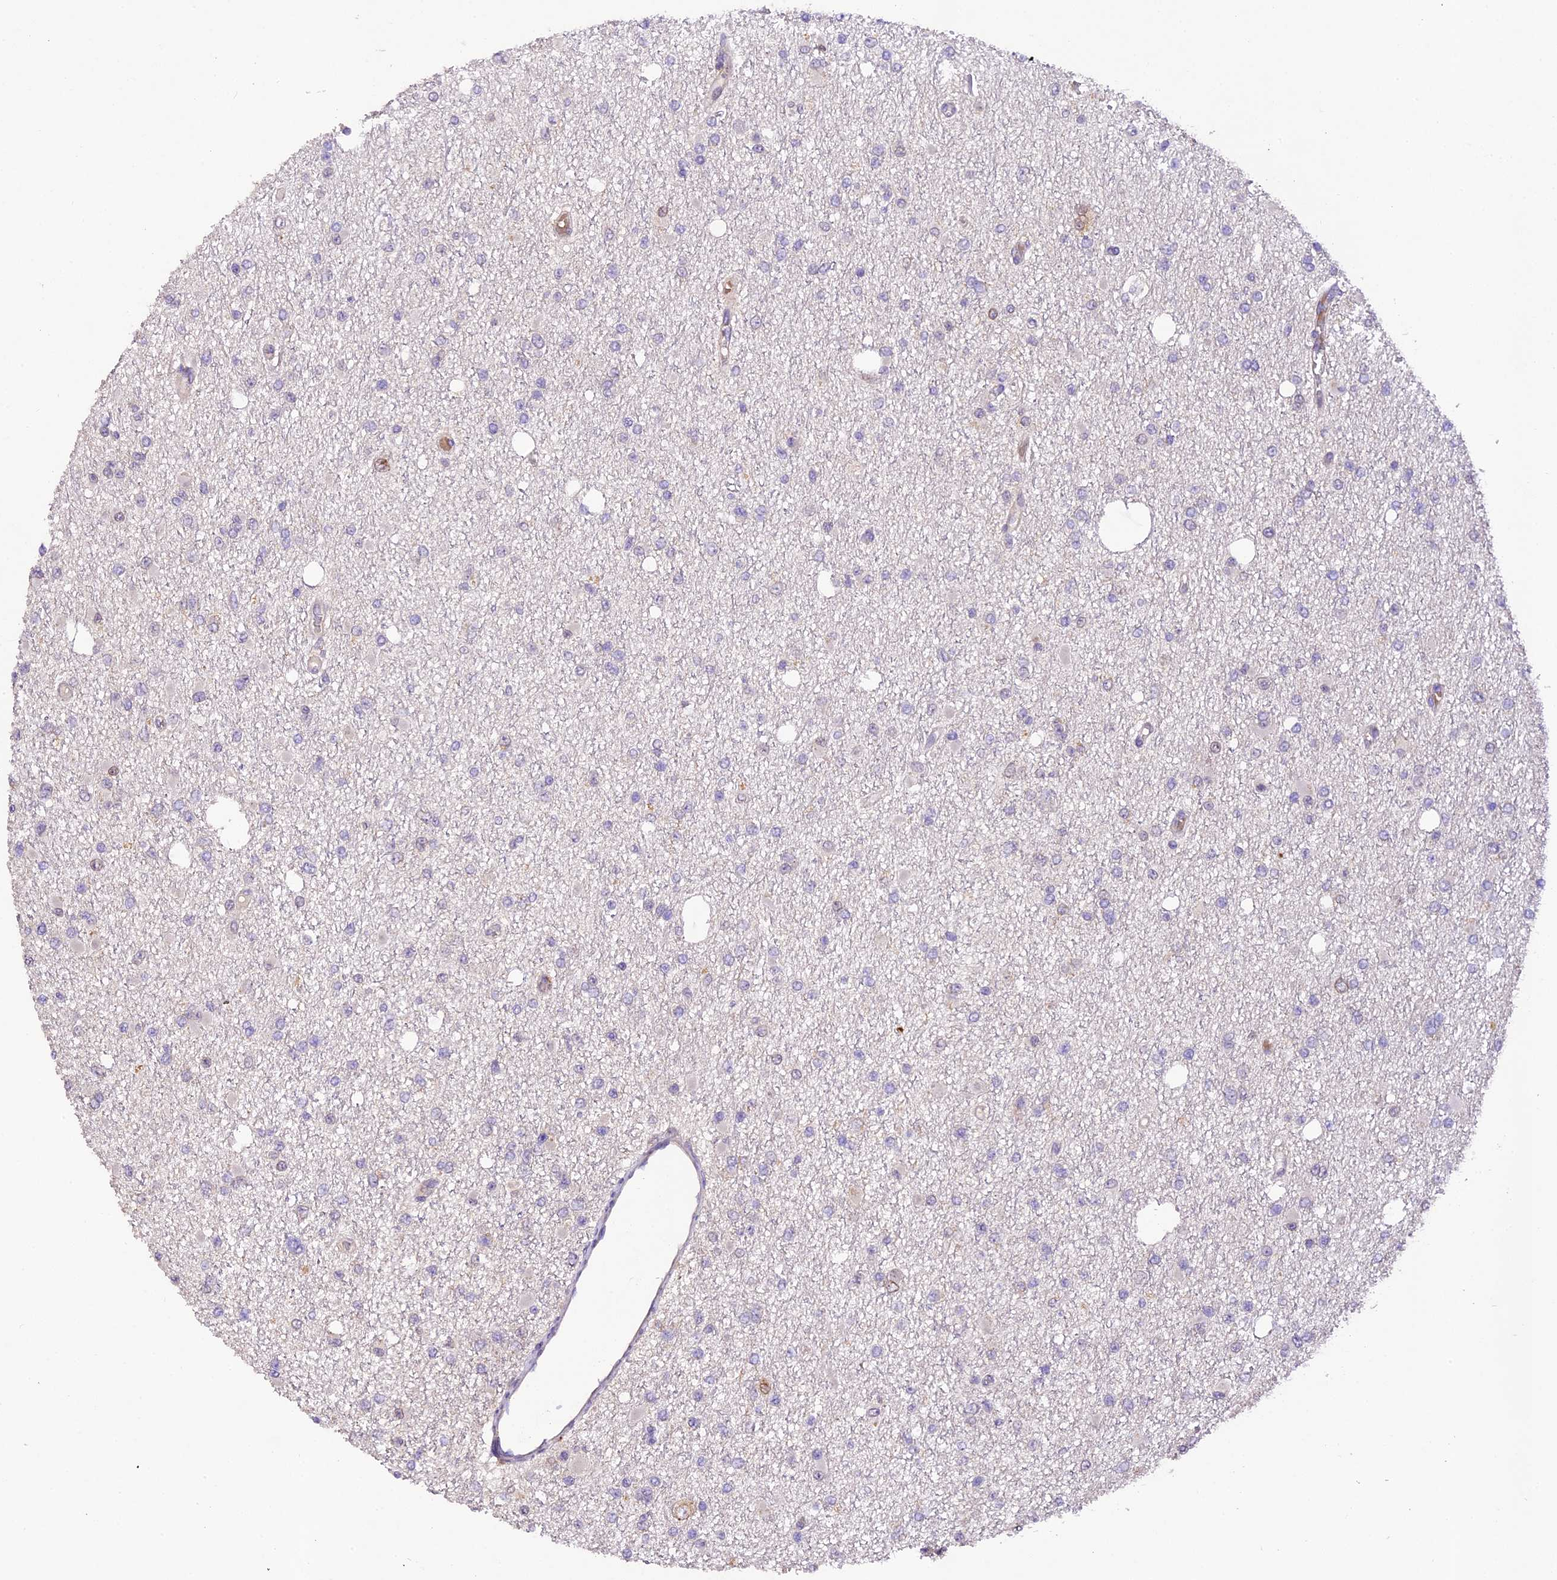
{"staining": {"intensity": "negative", "quantity": "none", "location": "none"}, "tissue": "glioma", "cell_type": "Tumor cells", "image_type": "cancer", "snomed": [{"axis": "morphology", "description": "Glioma, malignant, Low grade"}, {"axis": "topography", "description": "Brain"}], "caption": "The histopathology image shows no significant expression in tumor cells of malignant glioma (low-grade).", "gene": "DGKH", "patient": {"sex": "female", "age": 22}}